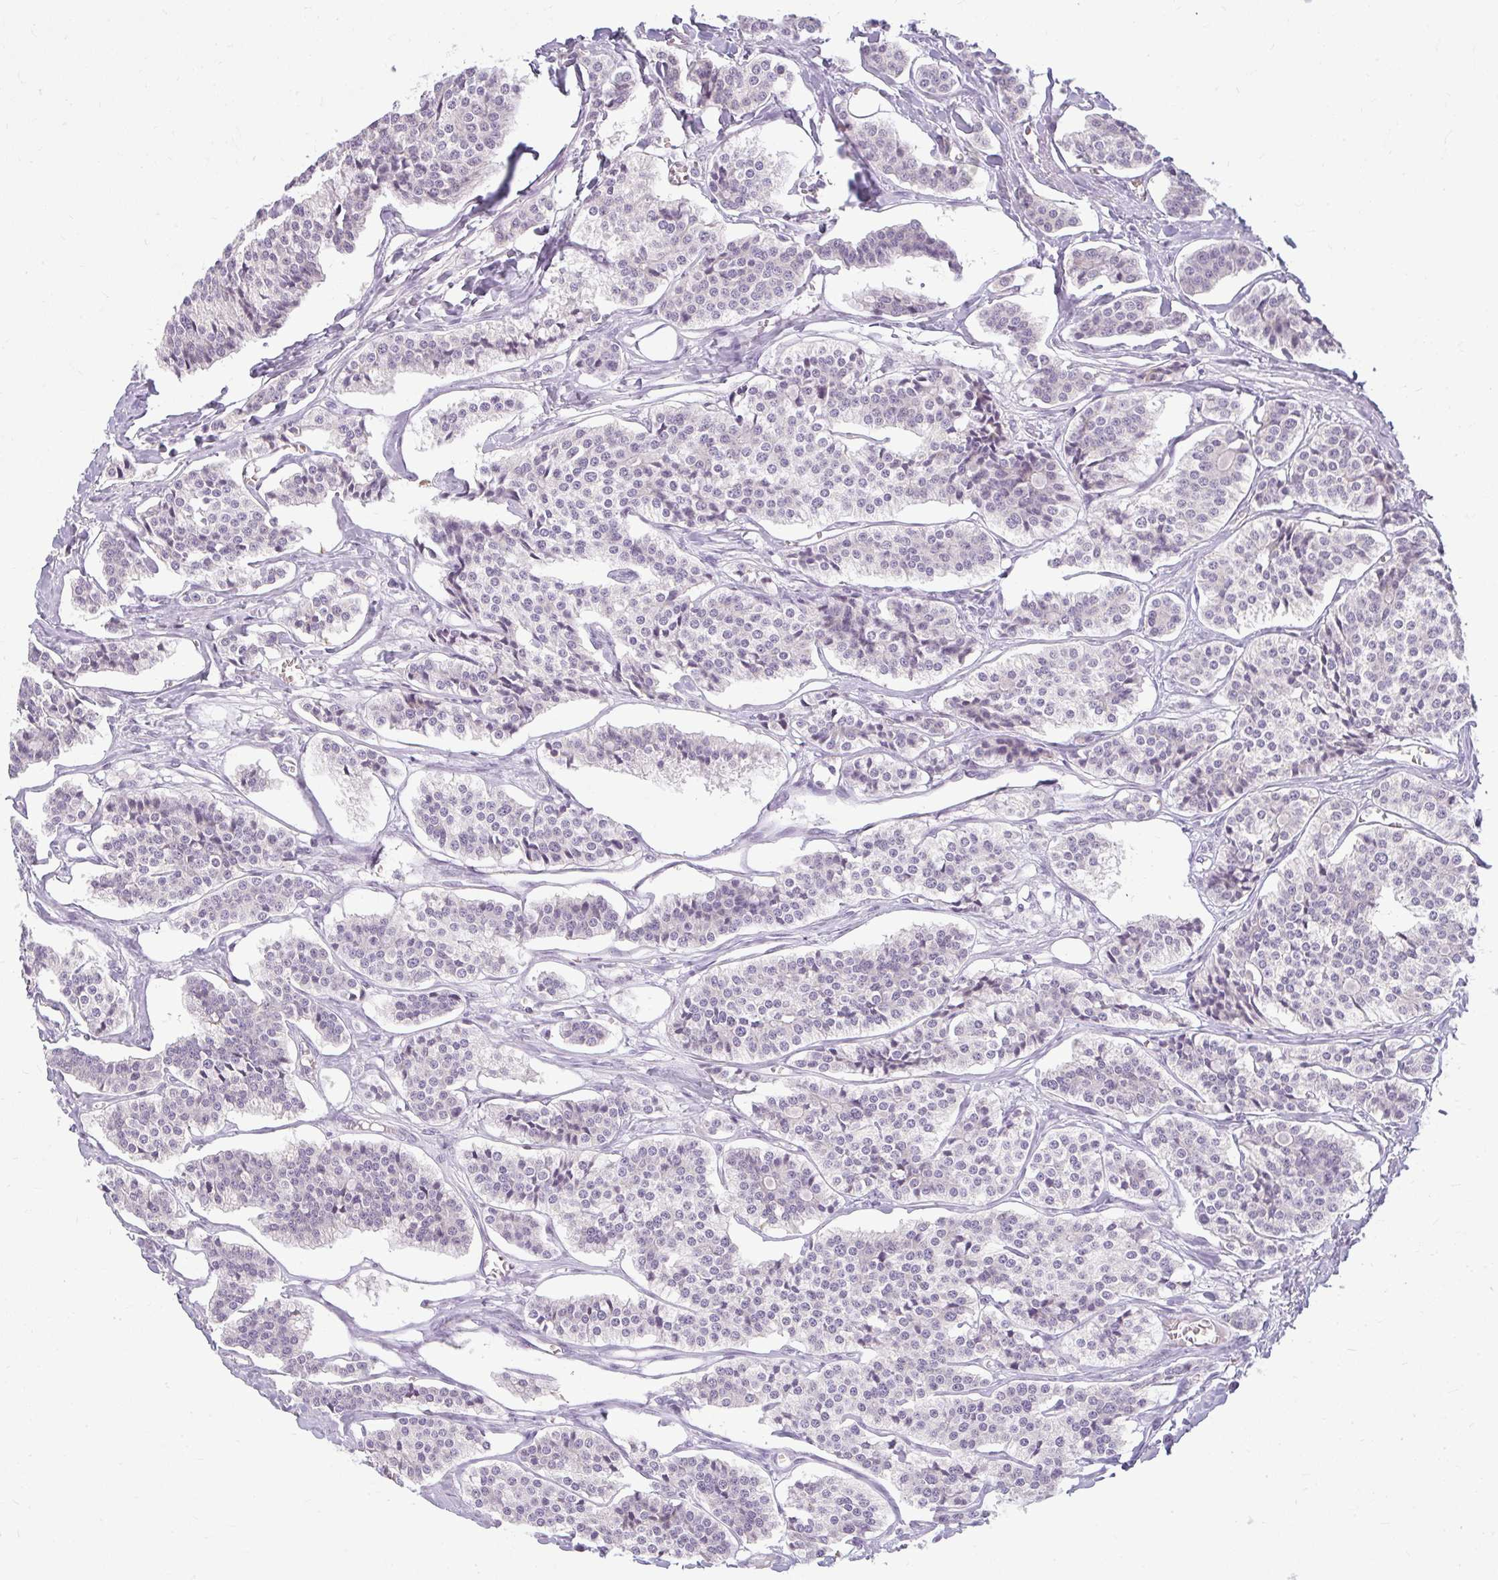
{"staining": {"intensity": "negative", "quantity": "none", "location": "none"}, "tissue": "carcinoid", "cell_type": "Tumor cells", "image_type": "cancer", "snomed": [{"axis": "morphology", "description": "Carcinoid, malignant, NOS"}, {"axis": "topography", "description": "Small intestine"}], "caption": "High magnification brightfield microscopy of carcinoid stained with DAB (brown) and counterstained with hematoxylin (blue): tumor cells show no significant staining.", "gene": "ZFYVE26", "patient": {"sex": "male", "age": 63}}